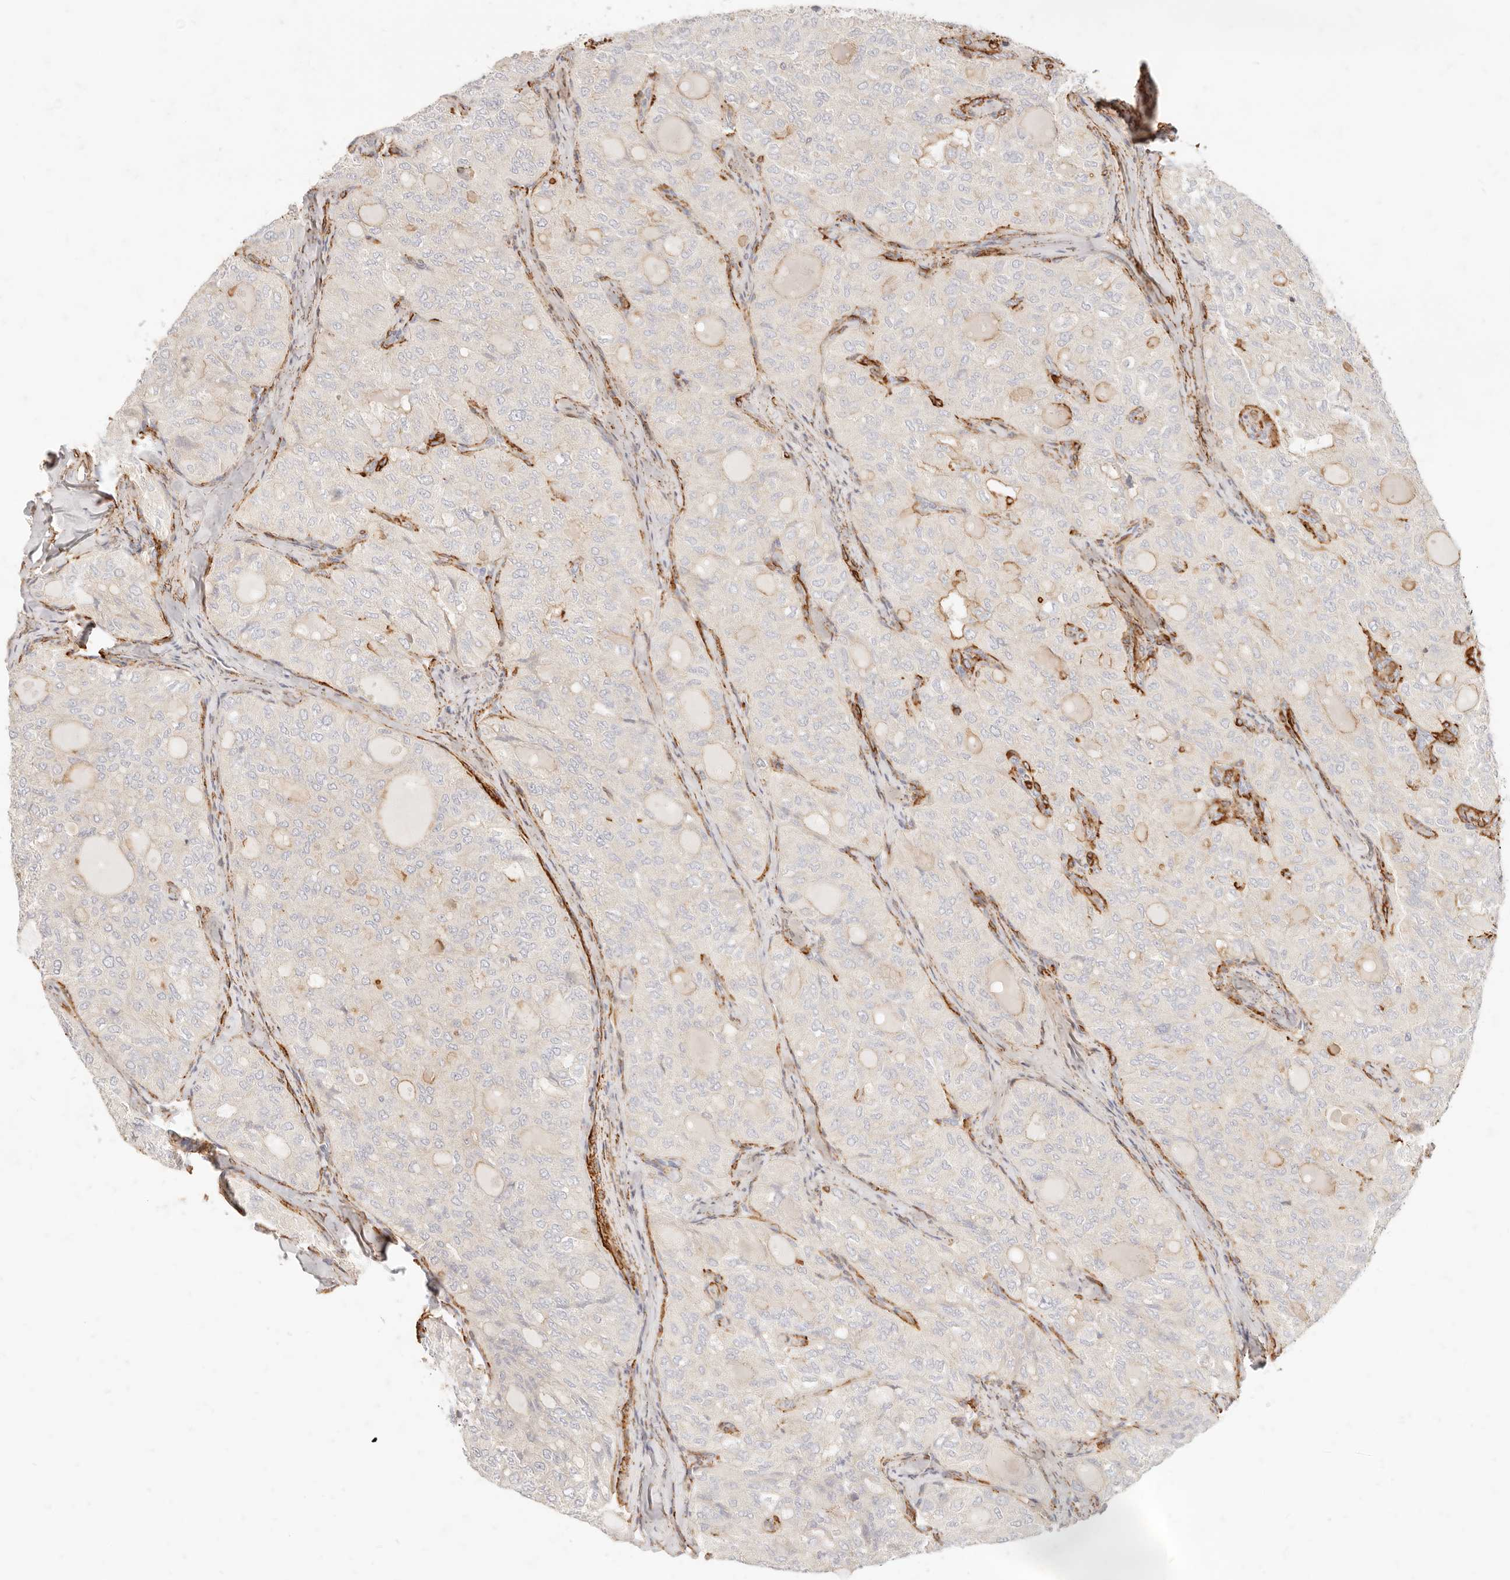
{"staining": {"intensity": "negative", "quantity": "none", "location": "none"}, "tissue": "thyroid cancer", "cell_type": "Tumor cells", "image_type": "cancer", "snomed": [{"axis": "morphology", "description": "Follicular adenoma carcinoma, NOS"}, {"axis": "topography", "description": "Thyroid gland"}], "caption": "DAB (3,3'-diaminobenzidine) immunohistochemical staining of human thyroid cancer demonstrates no significant staining in tumor cells.", "gene": "TMTC2", "patient": {"sex": "male", "age": 75}}